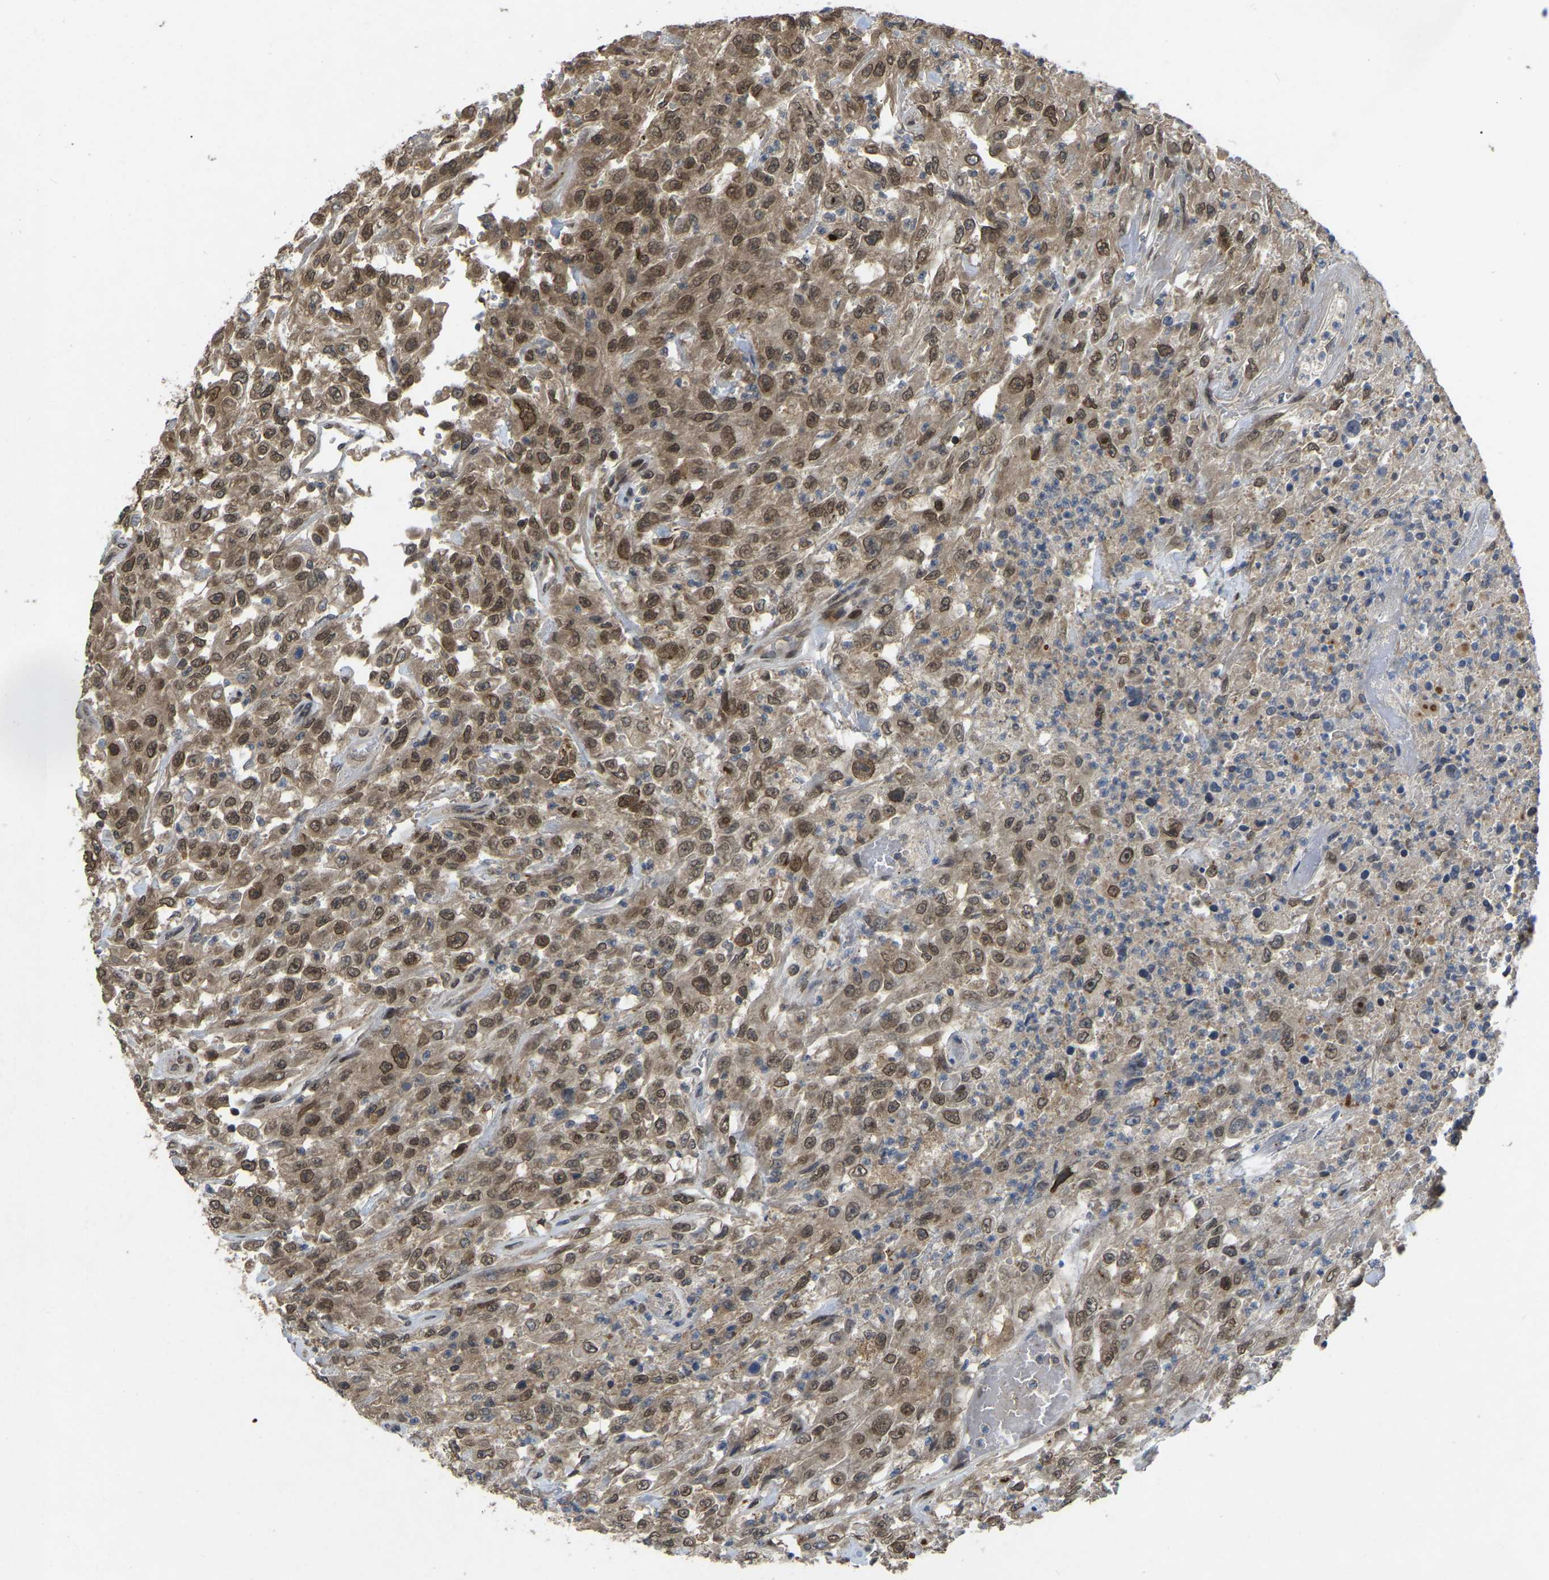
{"staining": {"intensity": "moderate", "quantity": ">75%", "location": "cytoplasmic/membranous,nuclear"}, "tissue": "urothelial cancer", "cell_type": "Tumor cells", "image_type": "cancer", "snomed": [{"axis": "morphology", "description": "Urothelial carcinoma, High grade"}, {"axis": "topography", "description": "Urinary bladder"}], "caption": "There is medium levels of moderate cytoplasmic/membranous and nuclear staining in tumor cells of high-grade urothelial carcinoma, as demonstrated by immunohistochemical staining (brown color).", "gene": "KIAA1549", "patient": {"sex": "male", "age": 46}}